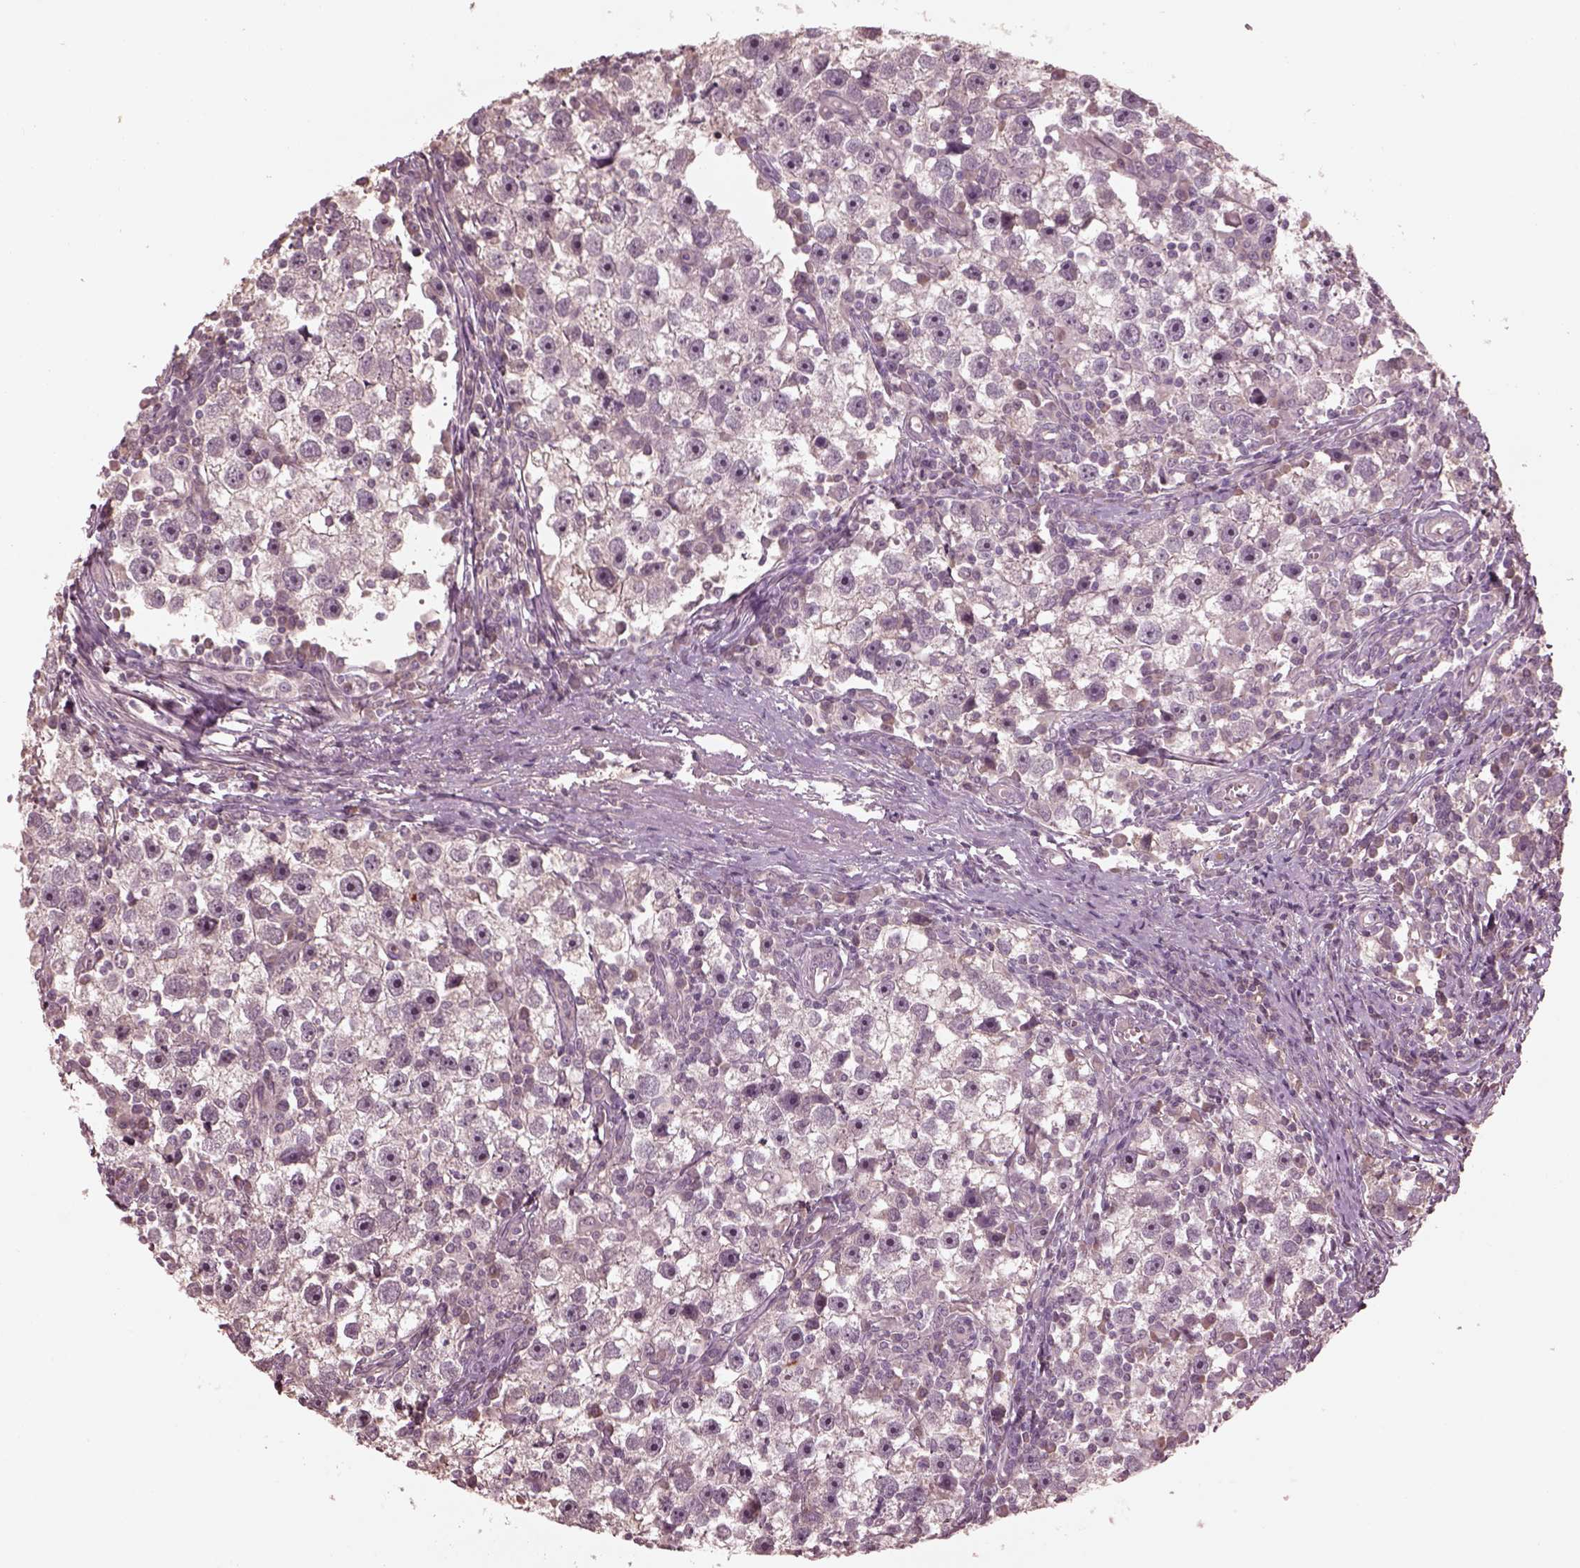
{"staining": {"intensity": "negative", "quantity": "none", "location": "none"}, "tissue": "testis cancer", "cell_type": "Tumor cells", "image_type": "cancer", "snomed": [{"axis": "morphology", "description": "Seminoma, NOS"}, {"axis": "topography", "description": "Testis"}], "caption": "Seminoma (testis) stained for a protein using immunohistochemistry (IHC) displays no expression tumor cells.", "gene": "VWA5B1", "patient": {"sex": "male", "age": 30}}